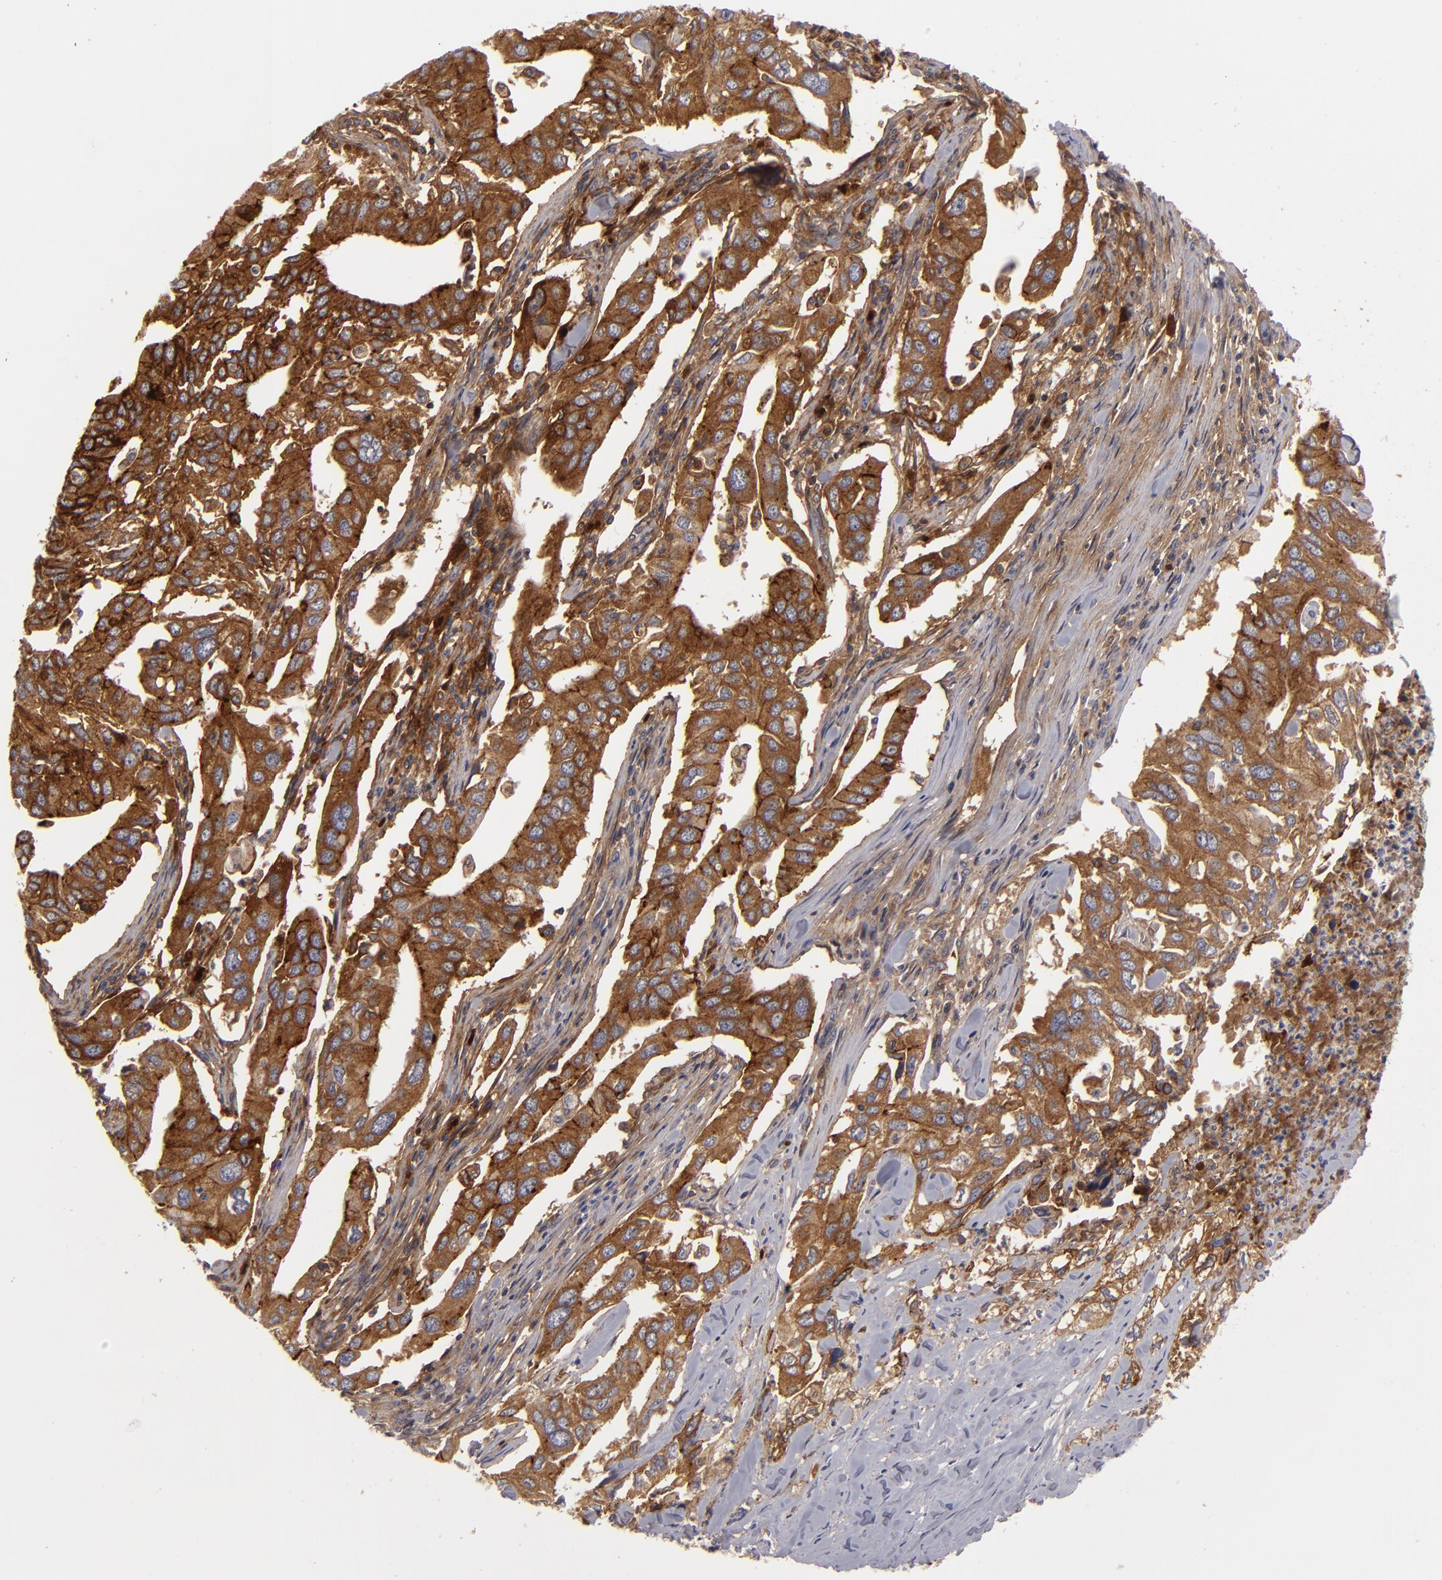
{"staining": {"intensity": "strong", "quantity": ">75%", "location": "cytoplasmic/membranous"}, "tissue": "lung cancer", "cell_type": "Tumor cells", "image_type": "cancer", "snomed": [{"axis": "morphology", "description": "Adenocarcinoma, NOS"}, {"axis": "topography", "description": "Lung"}], "caption": "Immunohistochemistry of human lung adenocarcinoma shows high levels of strong cytoplasmic/membranous staining in approximately >75% of tumor cells. (DAB (3,3'-diaminobenzidine) IHC with brightfield microscopy, high magnification).", "gene": "ALCAM", "patient": {"sex": "male", "age": 48}}